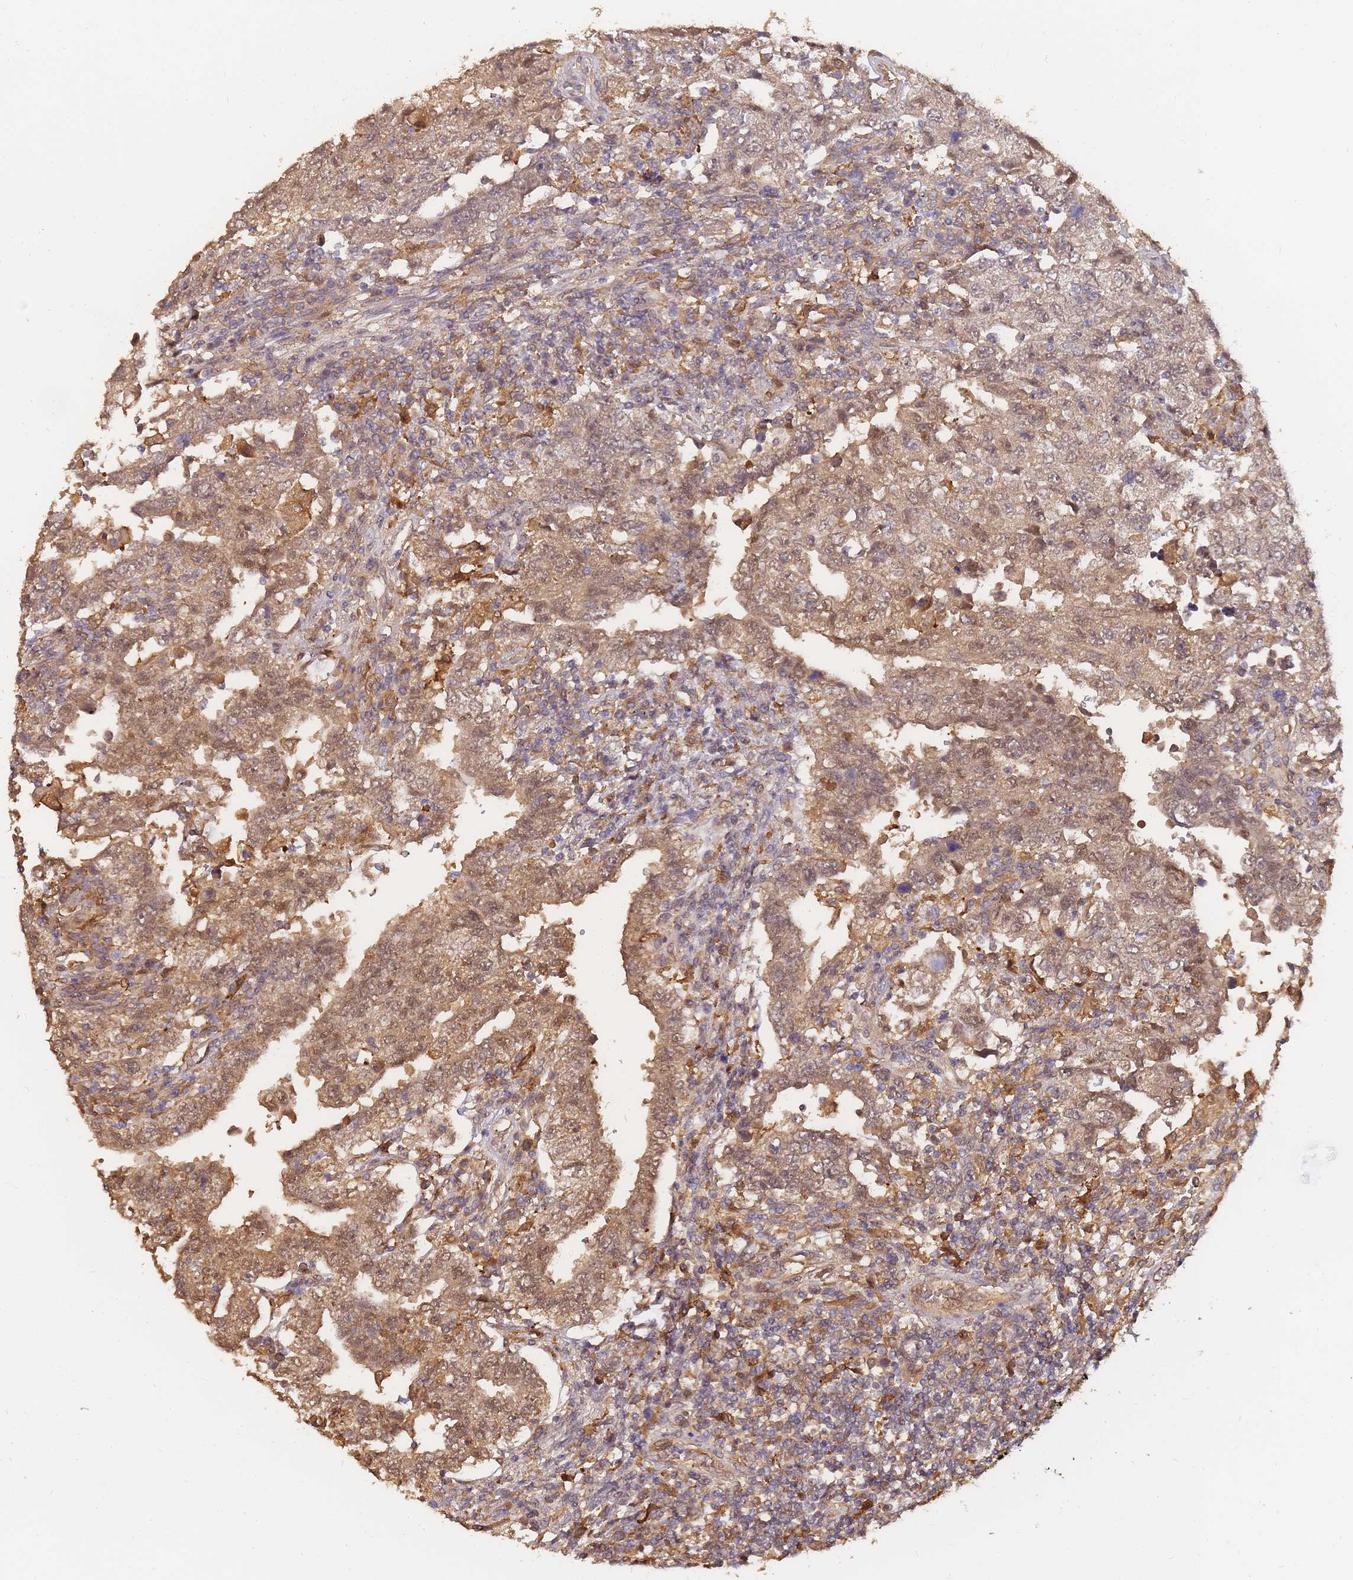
{"staining": {"intensity": "moderate", "quantity": ">75%", "location": "cytoplasmic/membranous,nuclear"}, "tissue": "testis cancer", "cell_type": "Tumor cells", "image_type": "cancer", "snomed": [{"axis": "morphology", "description": "Carcinoma, Embryonal, NOS"}, {"axis": "topography", "description": "Testis"}], "caption": "Tumor cells demonstrate medium levels of moderate cytoplasmic/membranous and nuclear expression in approximately >75% of cells in testis cancer.", "gene": "CDKN2AIPNL", "patient": {"sex": "male", "age": 26}}